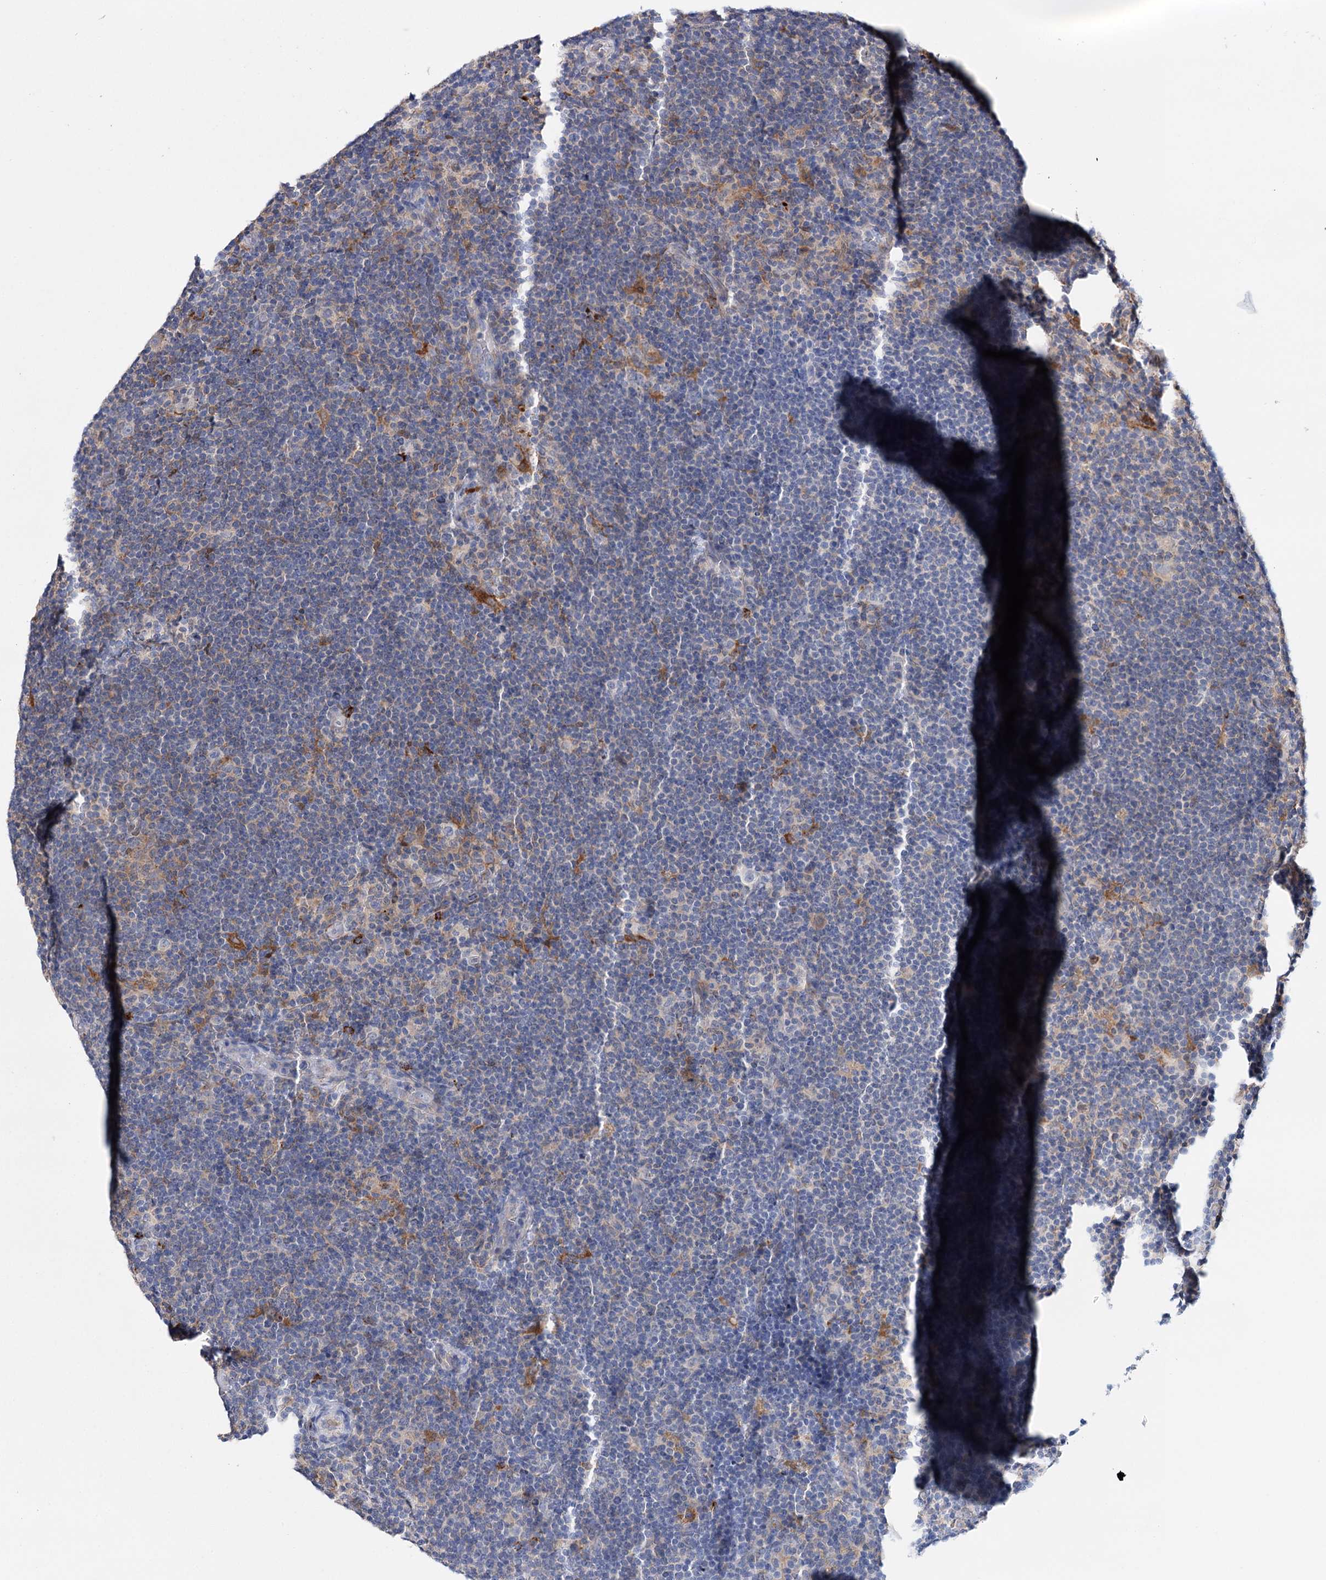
{"staining": {"intensity": "negative", "quantity": "none", "location": "none"}, "tissue": "lymphoma", "cell_type": "Tumor cells", "image_type": "cancer", "snomed": [{"axis": "morphology", "description": "Hodgkin's disease, NOS"}, {"axis": "topography", "description": "Lymph node"}], "caption": "Human lymphoma stained for a protein using IHC shows no staining in tumor cells.", "gene": "CFAP46", "patient": {"sex": "female", "age": 57}}